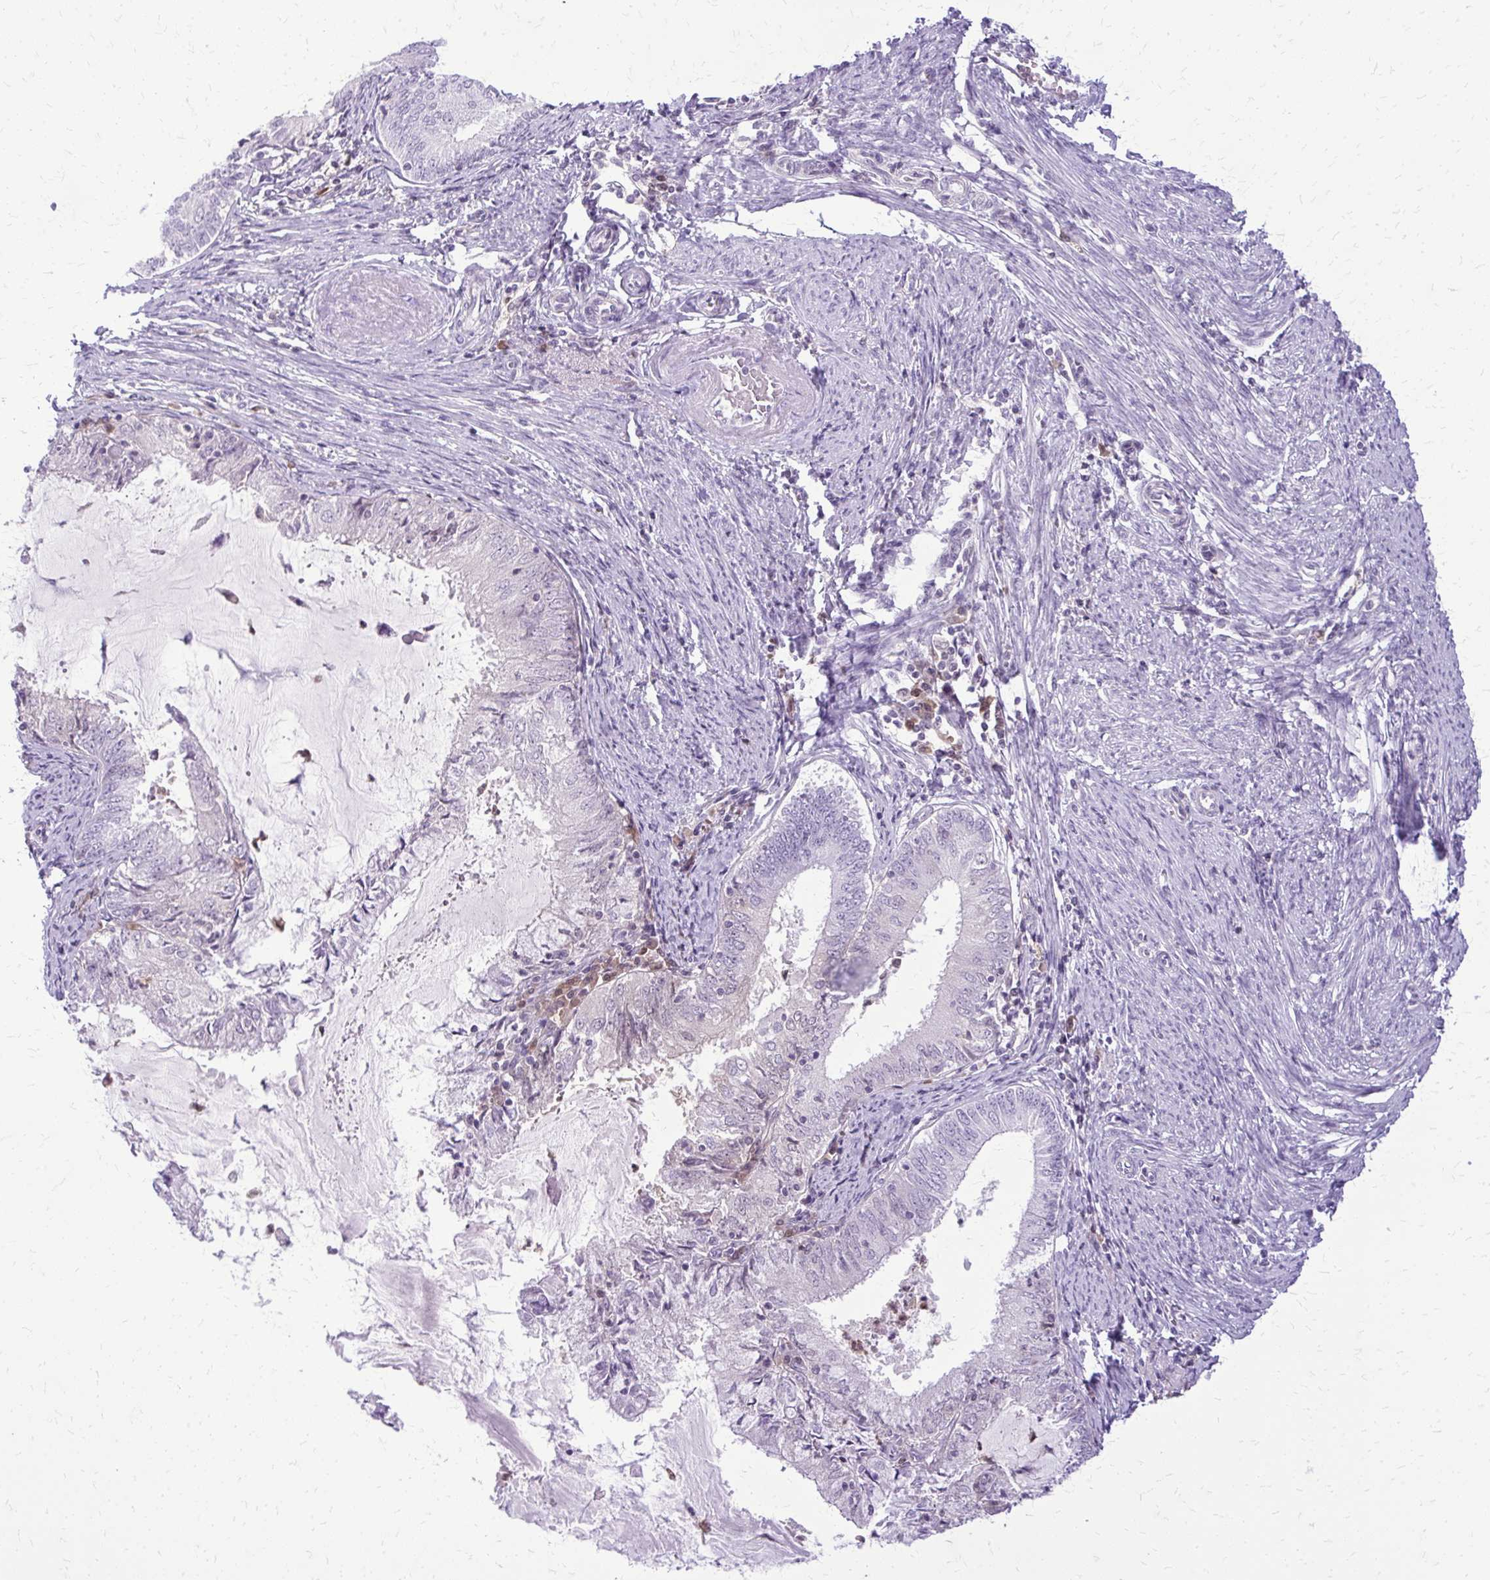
{"staining": {"intensity": "negative", "quantity": "none", "location": "none"}, "tissue": "endometrial cancer", "cell_type": "Tumor cells", "image_type": "cancer", "snomed": [{"axis": "morphology", "description": "Adenocarcinoma, NOS"}, {"axis": "topography", "description": "Endometrium"}], "caption": "This photomicrograph is of endometrial cancer stained with IHC to label a protein in brown with the nuclei are counter-stained blue. There is no positivity in tumor cells.", "gene": "GLRX", "patient": {"sex": "female", "age": 57}}